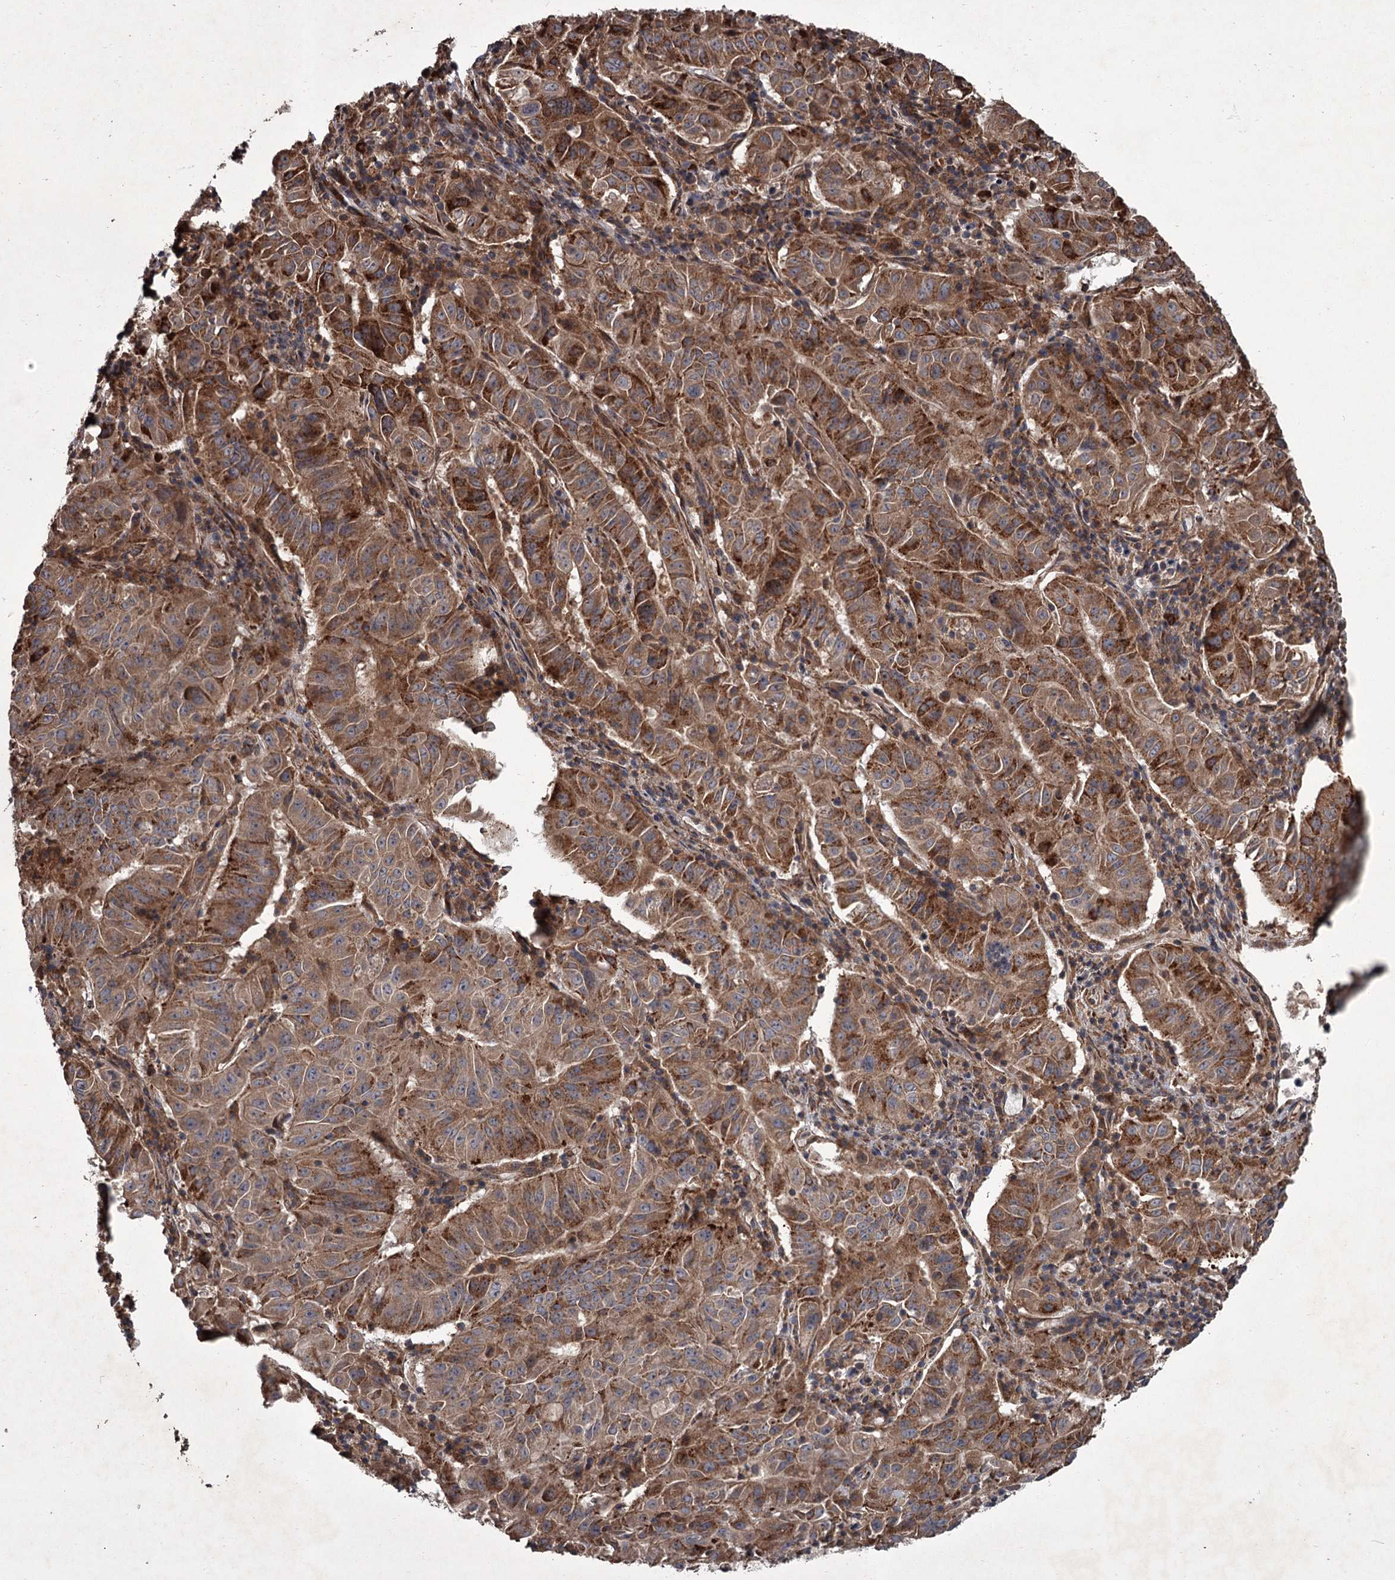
{"staining": {"intensity": "moderate", "quantity": ">75%", "location": "cytoplasmic/membranous"}, "tissue": "pancreatic cancer", "cell_type": "Tumor cells", "image_type": "cancer", "snomed": [{"axis": "morphology", "description": "Adenocarcinoma, NOS"}, {"axis": "topography", "description": "Pancreas"}], "caption": "This is an image of immunohistochemistry (IHC) staining of pancreatic cancer (adenocarcinoma), which shows moderate expression in the cytoplasmic/membranous of tumor cells.", "gene": "UNC93B1", "patient": {"sex": "male", "age": 63}}